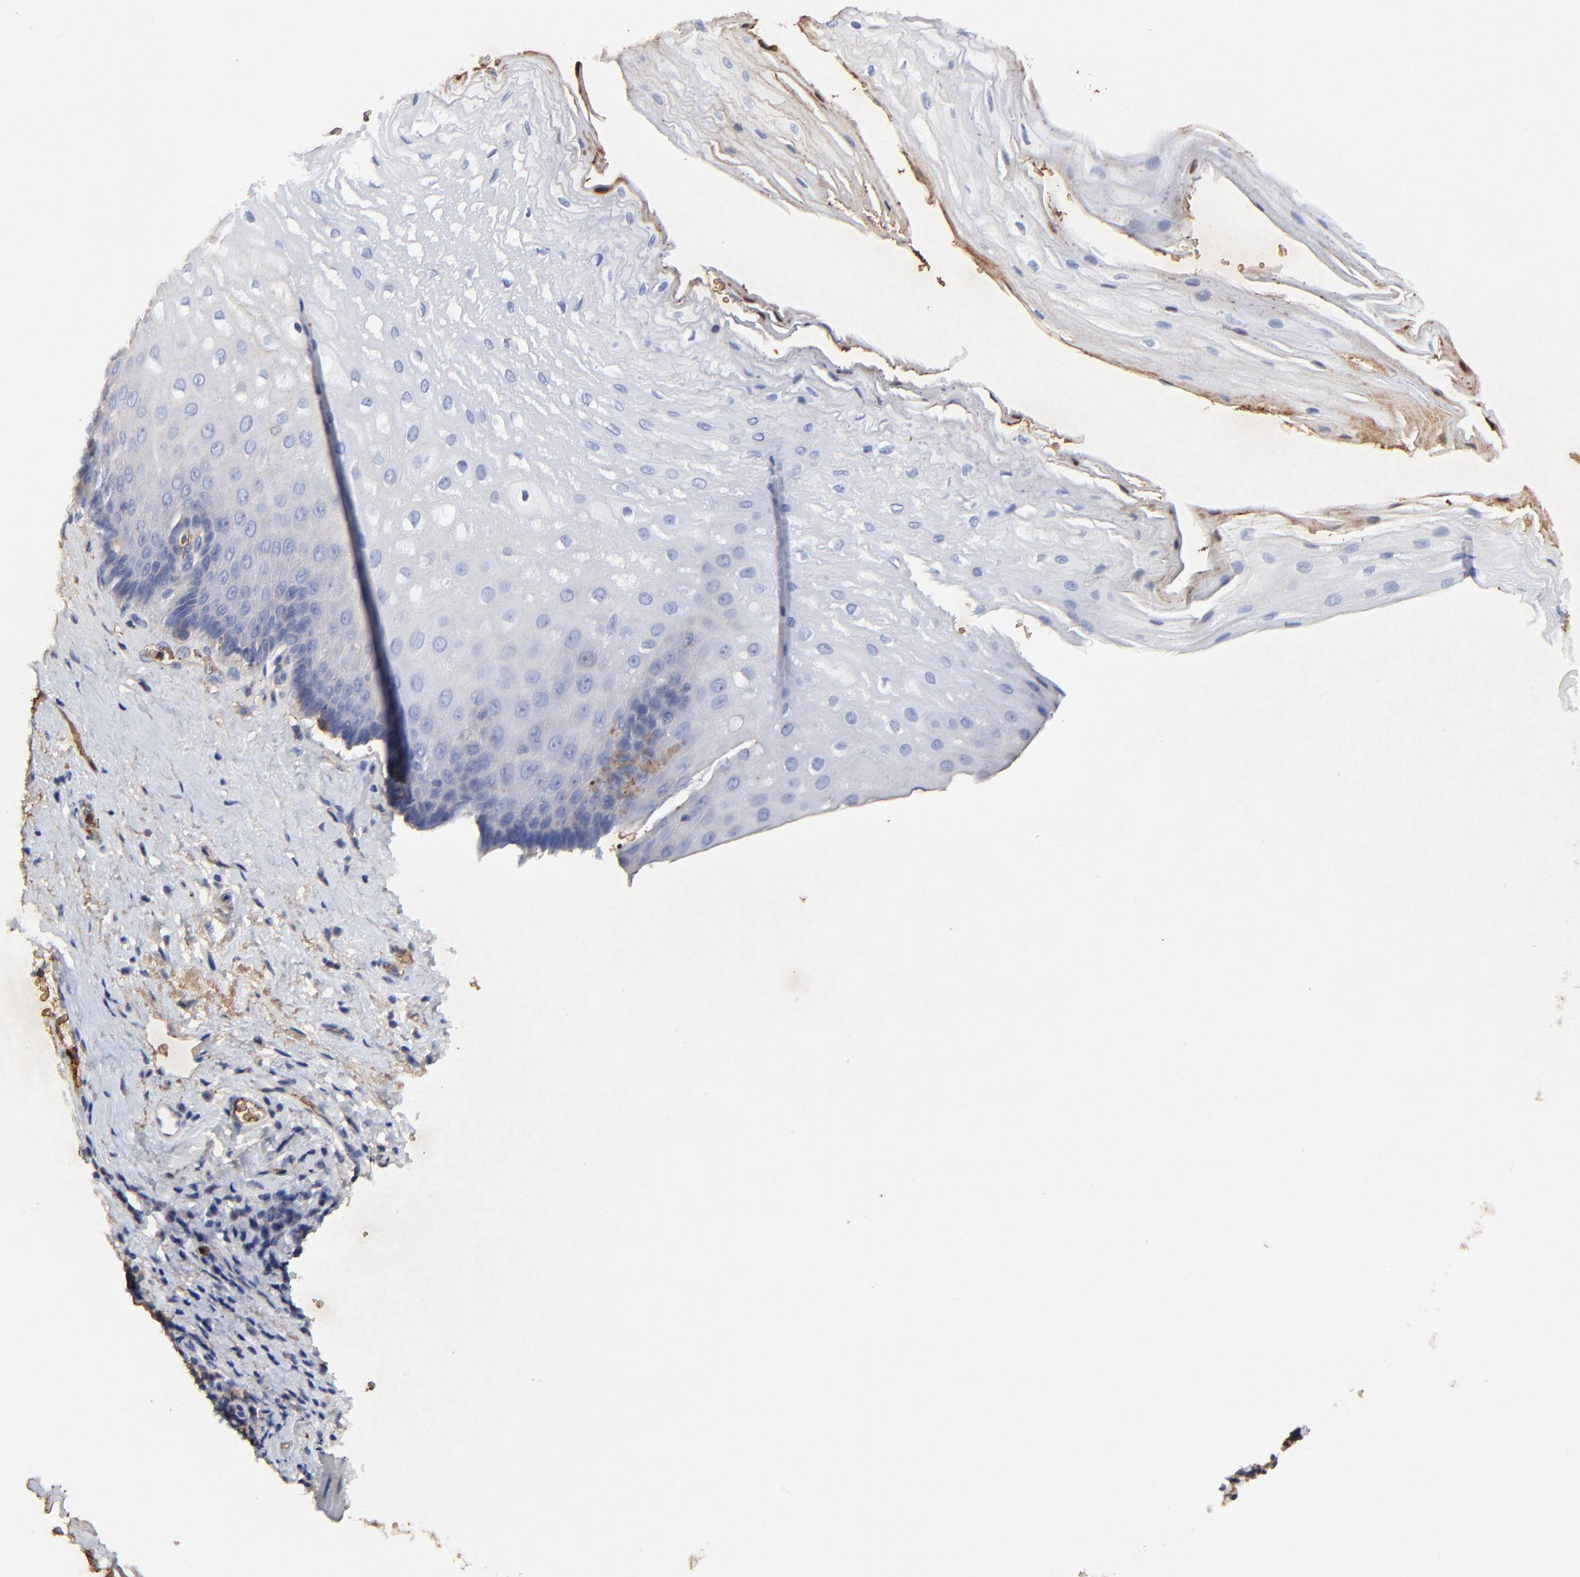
{"staining": {"intensity": "negative", "quantity": "none", "location": "none"}, "tissue": "esophagus", "cell_type": "Squamous epithelial cells", "image_type": "normal", "snomed": [{"axis": "morphology", "description": "Normal tissue, NOS"}, {"axis": "topography", "description": "Esophagus"}], "caption": "Esophagus stained for a protein using immunohistochemistry (IHC) reveals no expression squamous epithelial cells.", "gene": "PAG1", "patient": {"sex": "male", "age": 62}}